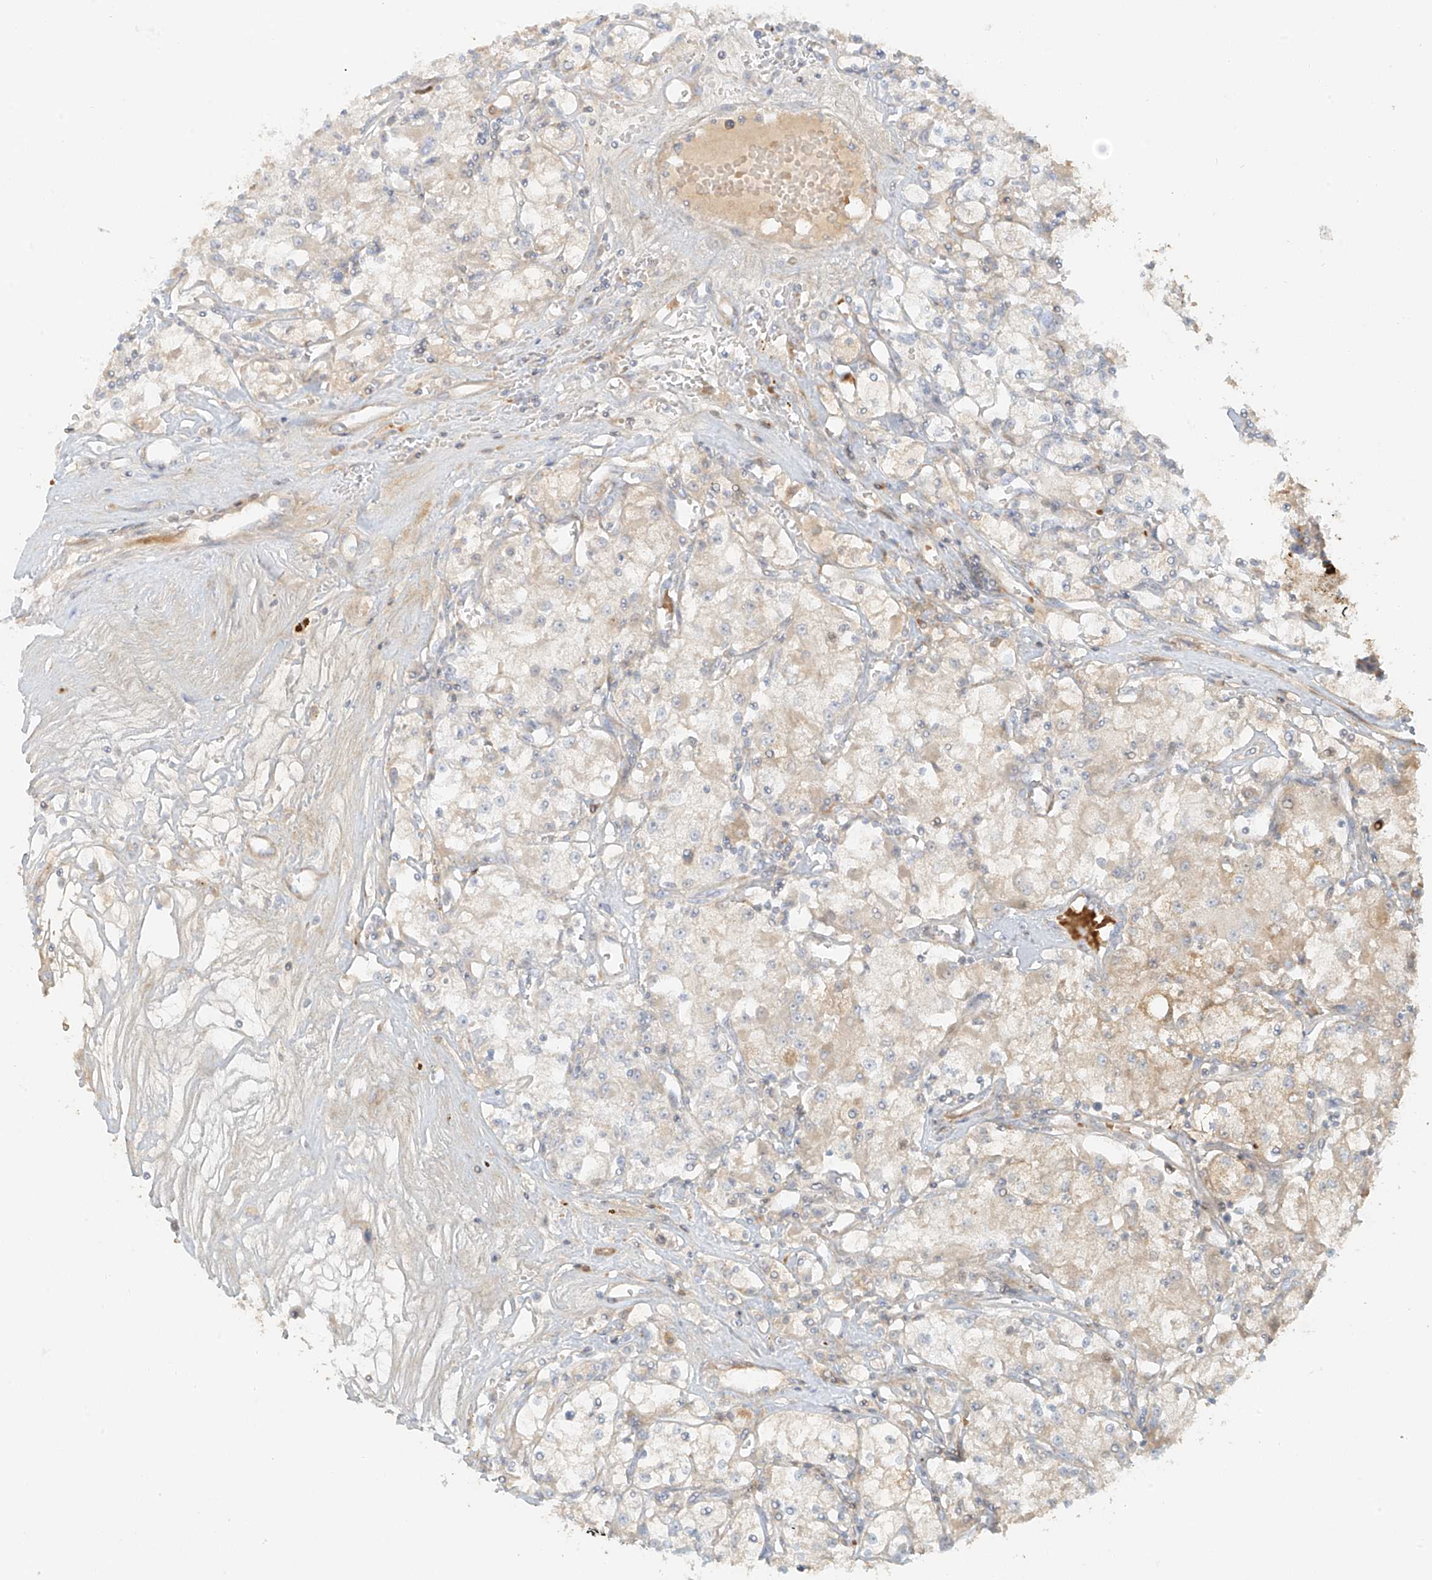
{"staining": {"intensity": "weak", "quantity": "<25%", "location": "cytoplasmic/membranous"}, "tissue": "renal cancer", "cell_type": "Tumor cells", "image_type": "cancer", "snomed": [{"axis": "morphology", "description": "Adenocarcinoma, NOS"}, {"axis": "topography", "description": "Kidney"}], "caption": "Renal adenocarcinoma was stained to show a protein in brown. There is no significant expression in tumor cells.", "gene": "MIPEP", "patient": {"sex": "female", "age": 59}}